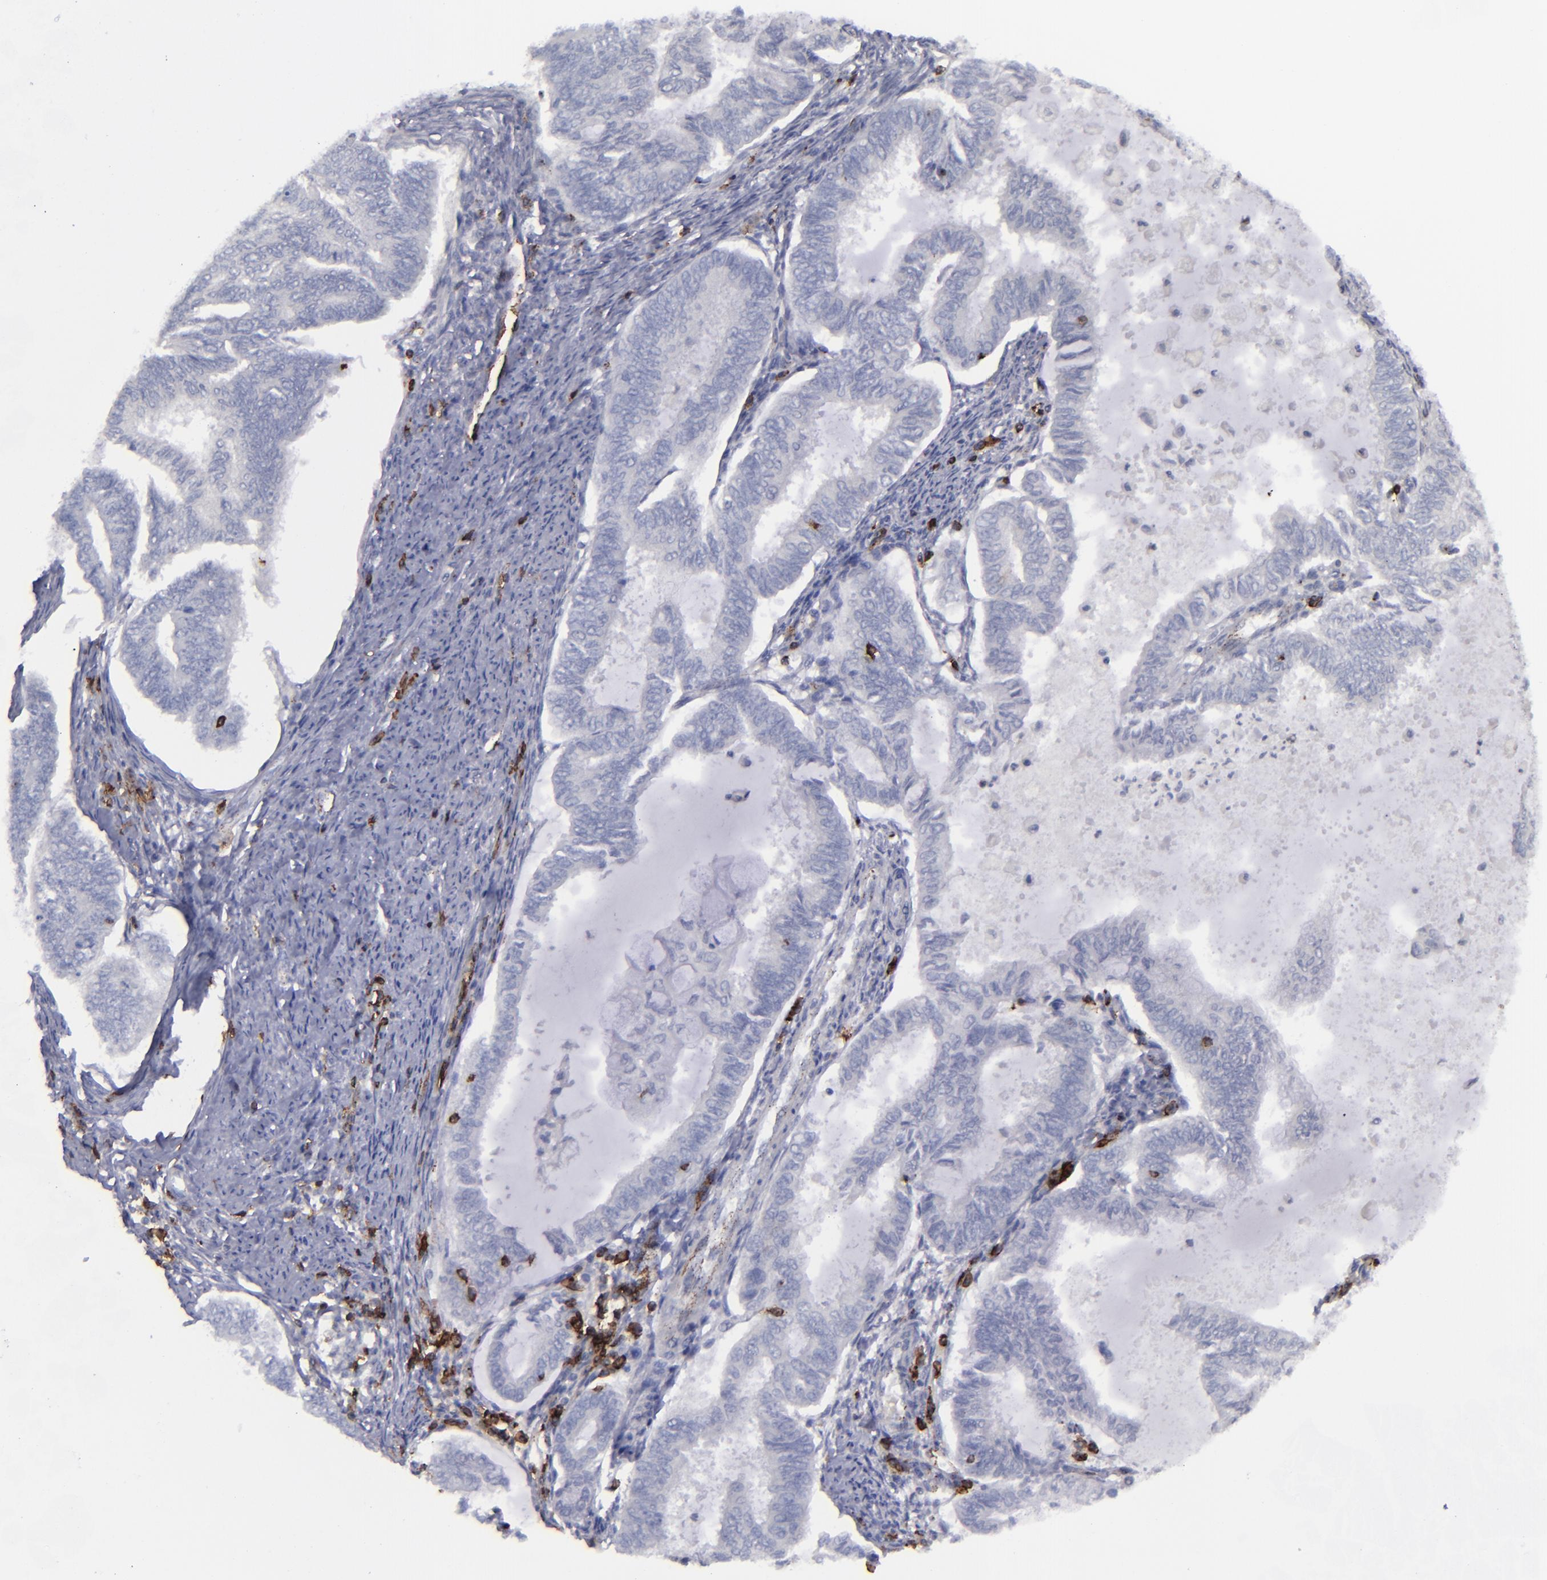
{"staining": {"intensity": "negative", "quantity": "none", "location": "none"}, "tissue": "endometrial cancer", "cell_type": "Tumor cells", "image_type": "cancer", "snomed": [{"axis": "morphology", "description": "Adenocarcinoma, NOS"}, {"axis": "topography", "description": "Endometrium"}], "caption": "This is an immunohistochemistry (IHC) histopathology image of human endometrial cancer. There is no staining in tumor cells.", "gene": "CD27", "patient": {"sex": "female", "age": 86}}